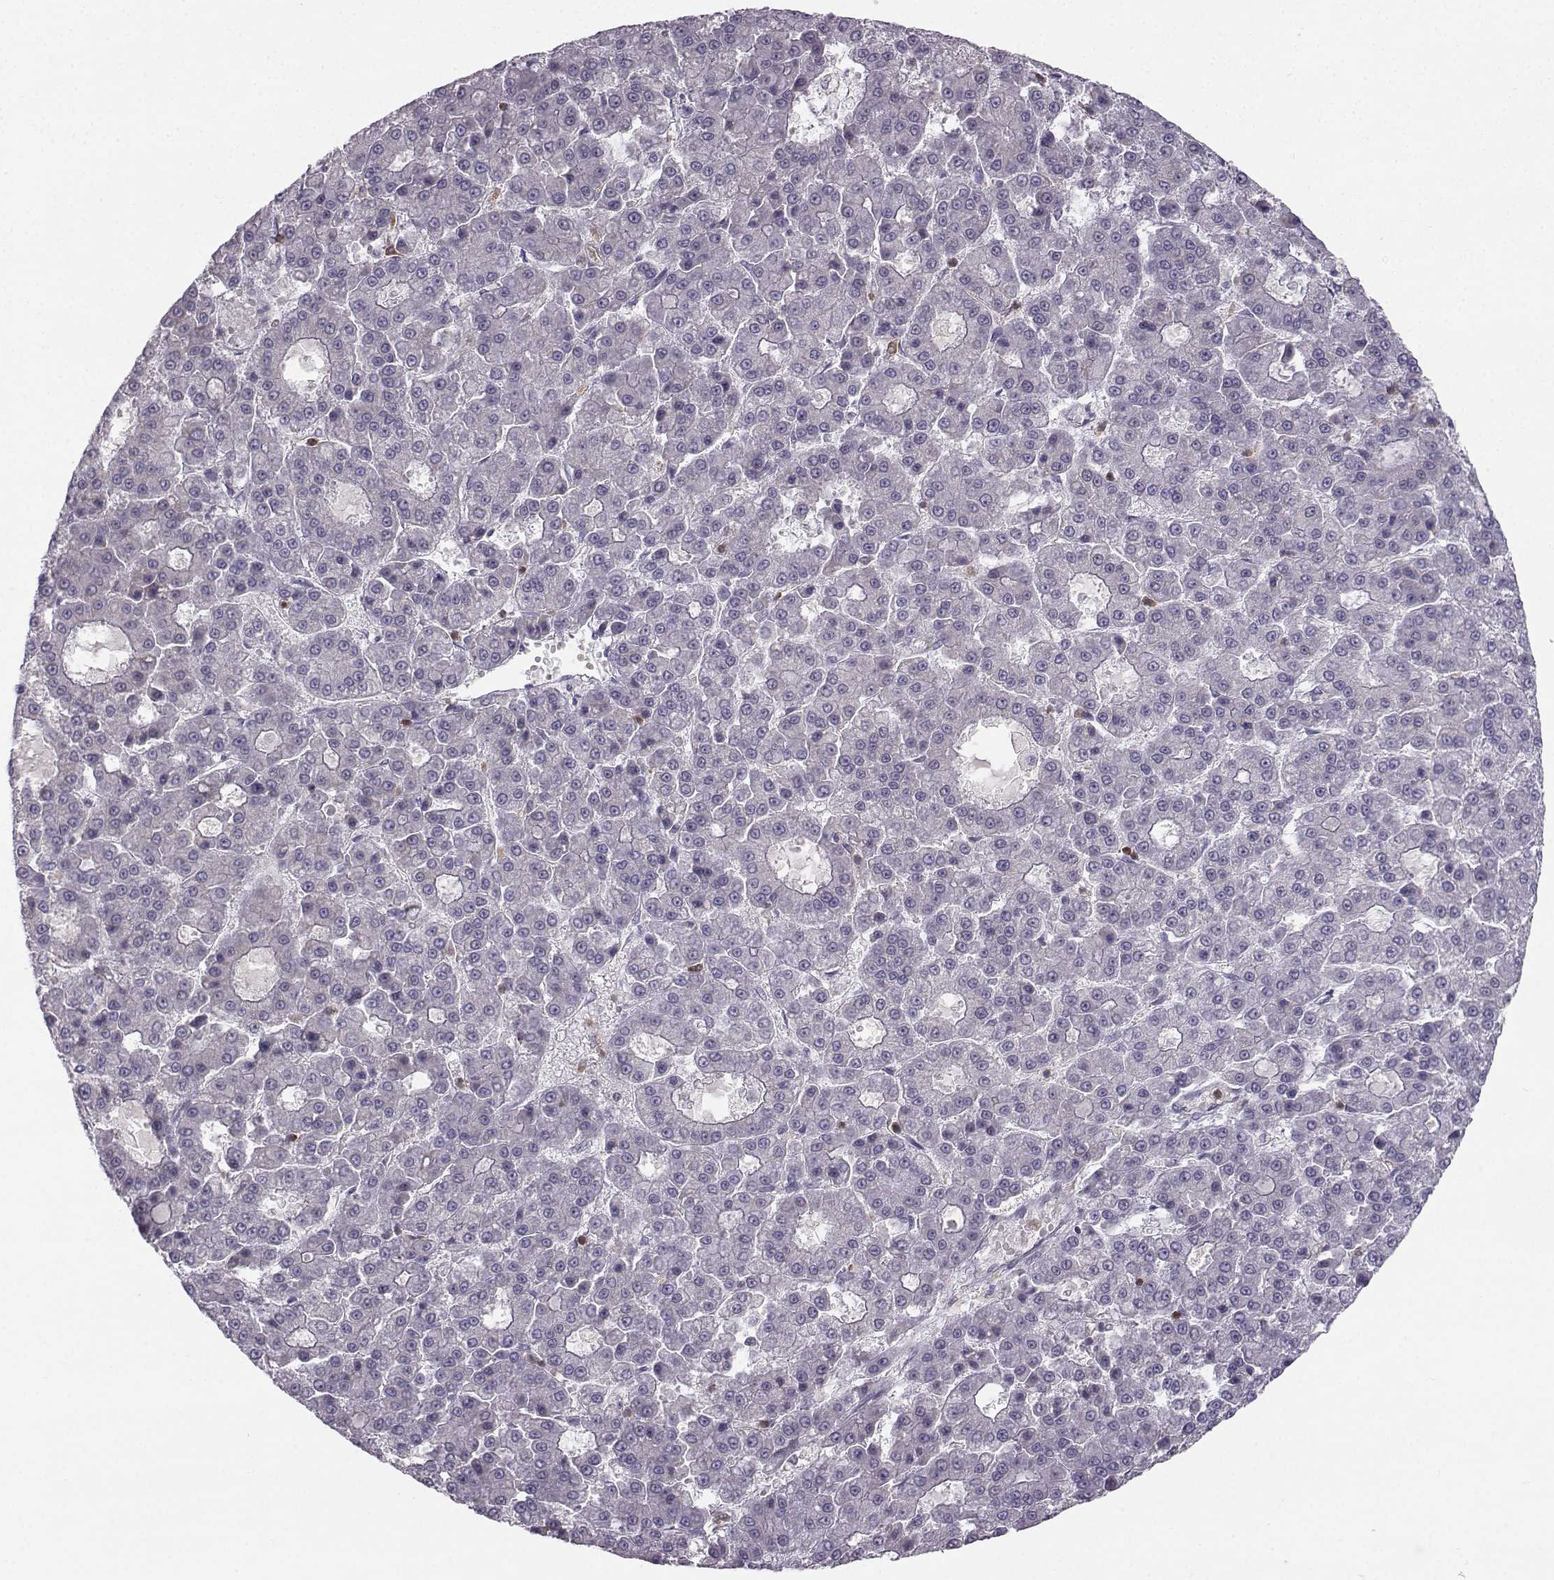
{"staining": {"intensity": "negative", "quantity": "none", "location": "none"}, "tissue": "liver cancer", "cell_type": "Tumor cells", "image_type": "cancer", "snomed": [{"axis": "morphology", "description": "Carcinoma, Hepatocellular, NOS"}, {"axis": "topography", "description": "Liver"}], "caption": "Immunohistochemistry of human liver cancer (hepatocellular carcinoma) displays no positivity in tumor cells. (DAB (3,3'-diaminobenzidine) immunohistochemistry (IHC), high magnification).", "gene": "ZBTB32", "patient": {"sex": "male", "age": 70}}